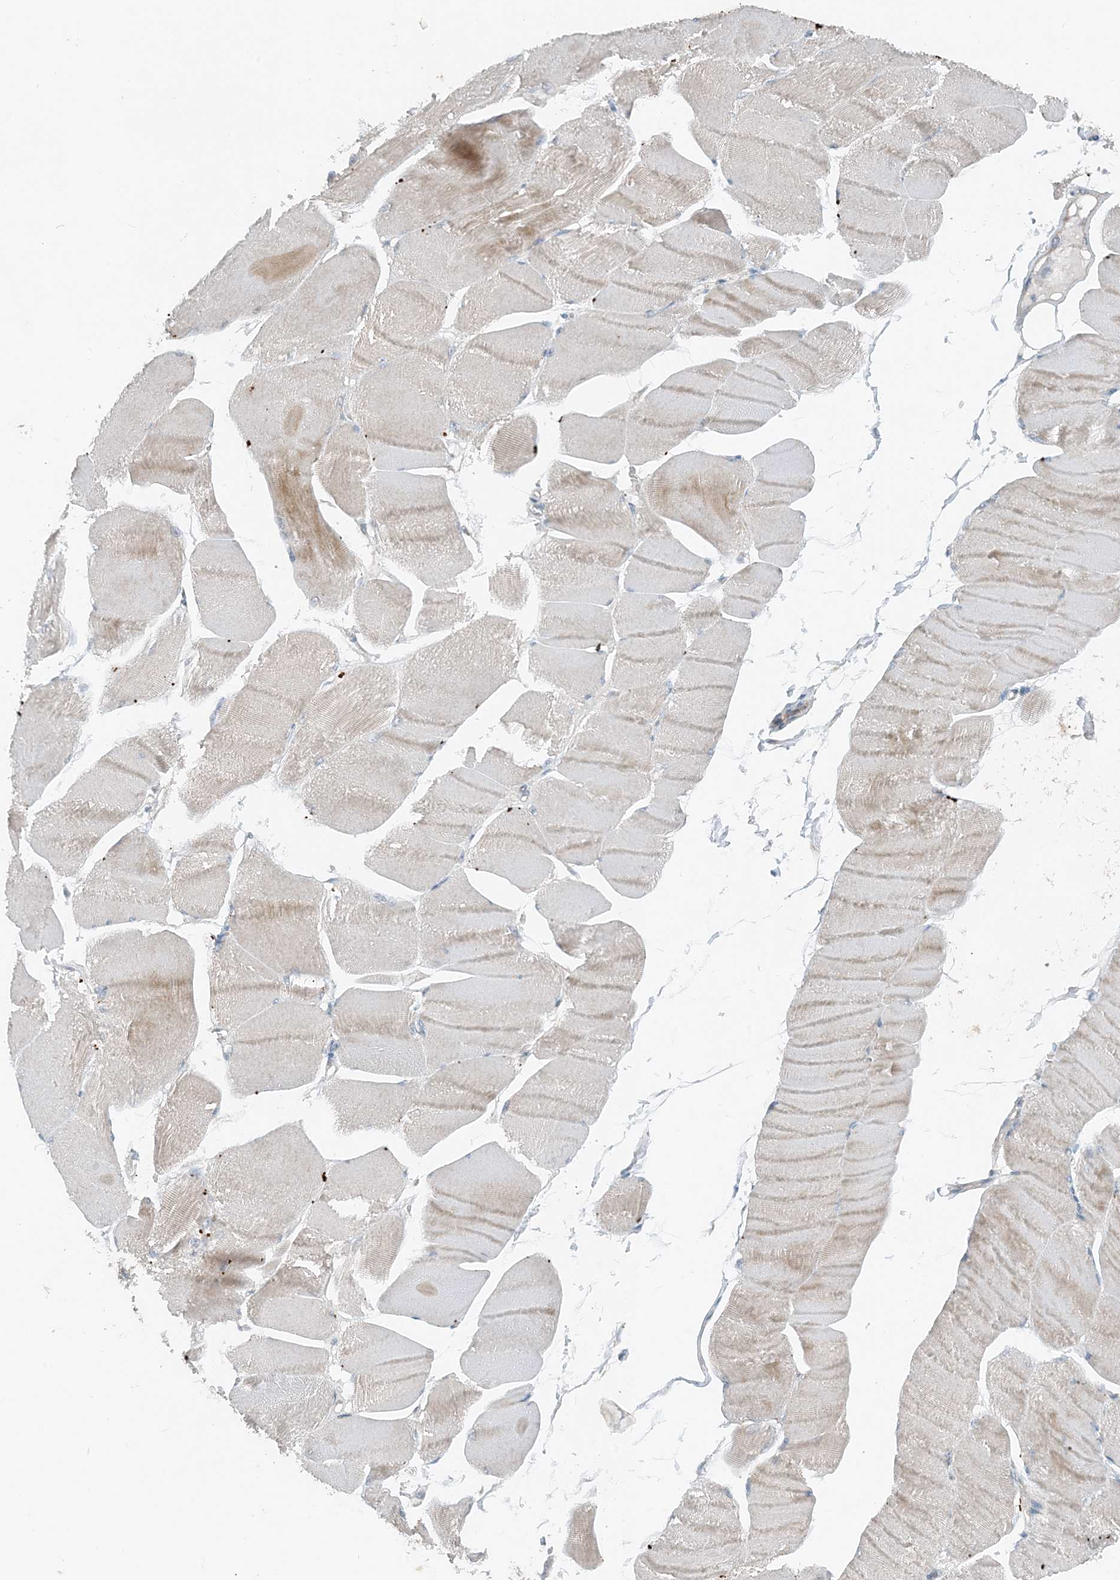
{"staining": {"intensity": "weak", "quantity": "25%-75%", "location": "cytoplasmic/membranous"}, "tissue": "skeletal muscle", "cell_type": "Myocytes", "image_type": "normal", "snomed": [{"axis": "morphology", "description": "Normal tissue, NOS"}, {"axis": "morphology", "description": "Basal cell carcinoma"}, {"axis": "topography", "description": "Skeletal muscle"}], "caption": "Skeletal muscle stained with IHC demonstrates weak cytoplasmic/membranous expression in approximately 25%-75% of myocytes.", "gene": "MITD1", "patient": {"sex": "female", "age": 64}}